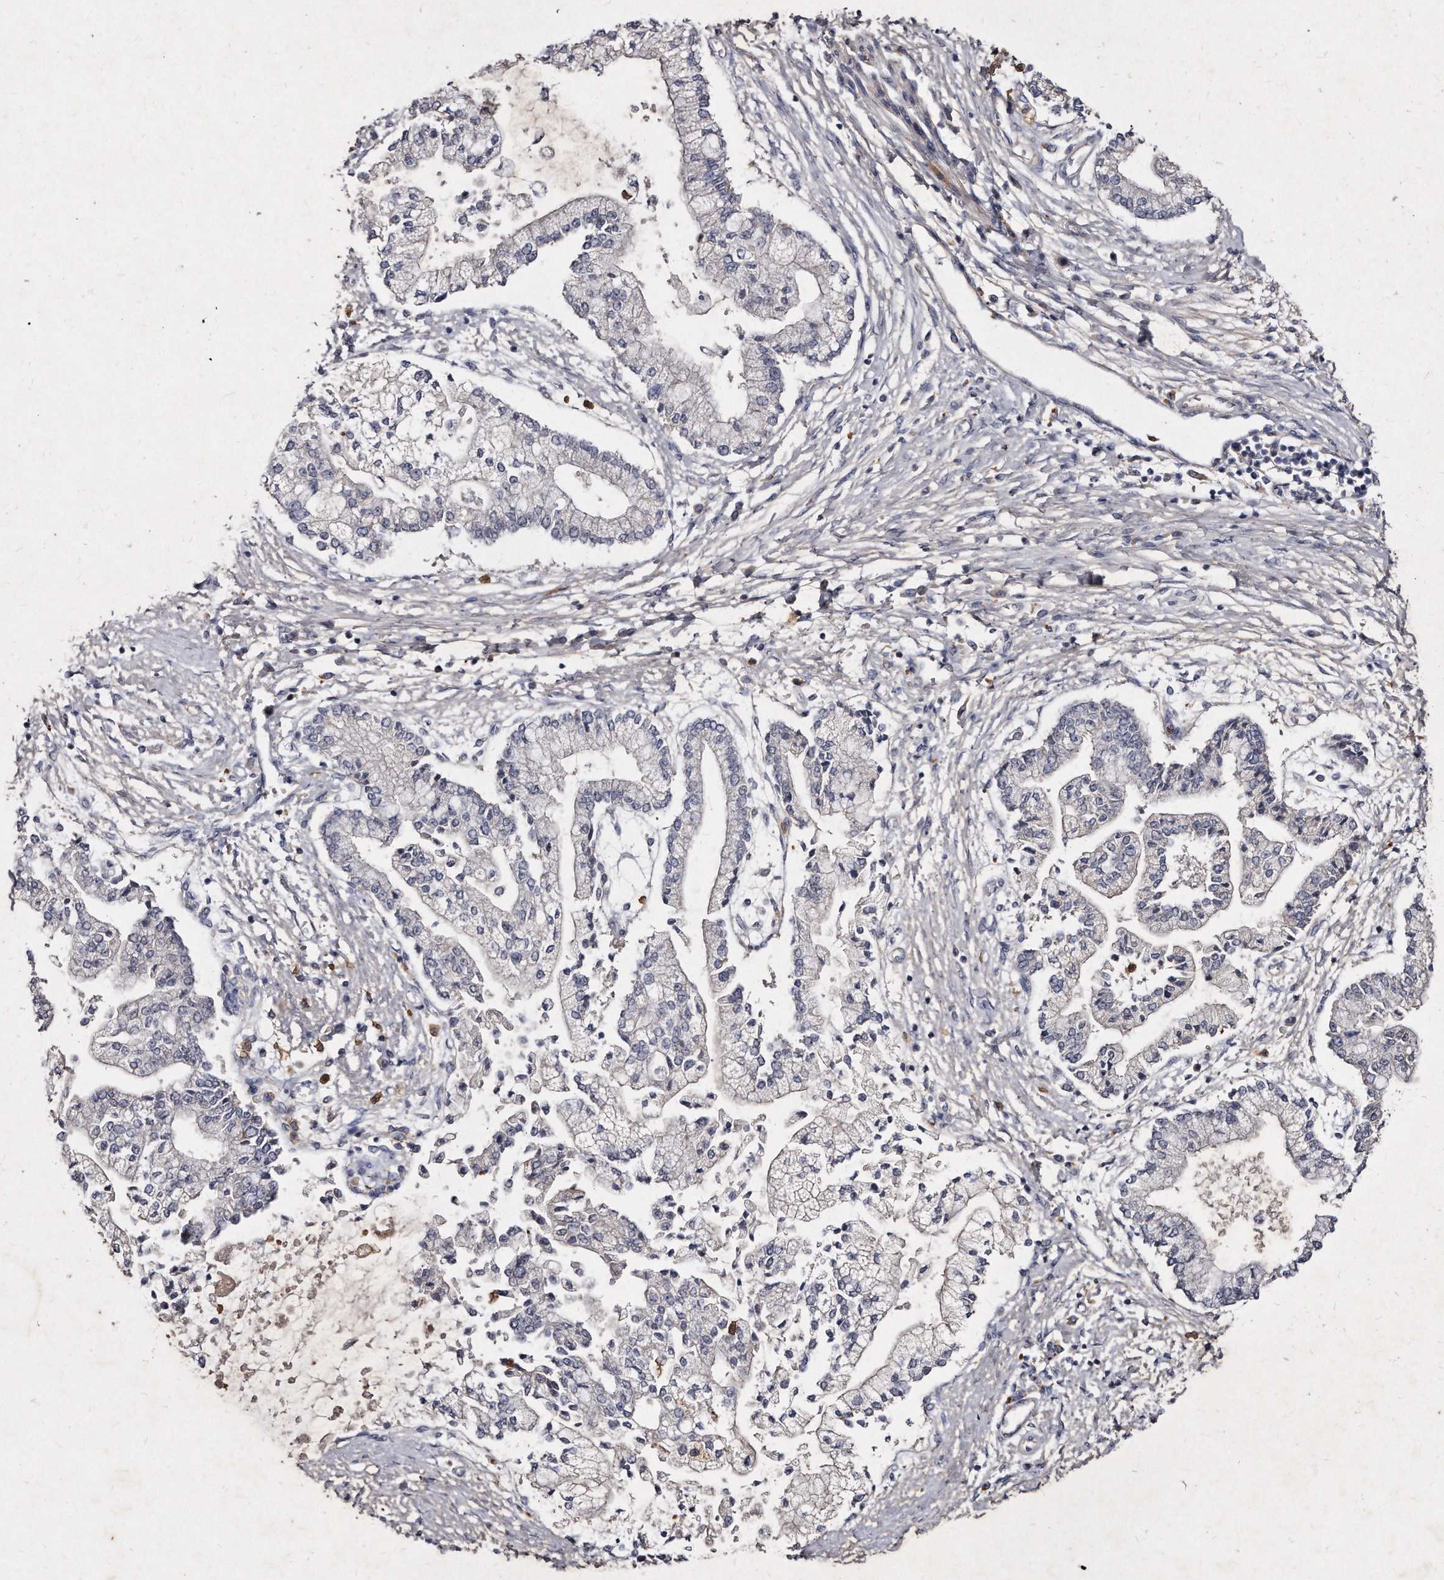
{"staining": {"intensity": "negative", "quantity": "none", "location": "none"}, "tissue": "liver cancer", "cell_type": "Tumor cells", "image_type": "cancer", "snomed": [{"axis": "morphology", "description": "Cholangiocarcinoma"}, {"axis": "topography", "description": "Liver"}], "caption": "DAB immunohistochemical staining of human liver cholangiocarcinoma reveals no significant expression in tumor cells. Nuclei are stained in blue.", "gene": "KLHDC3", "patient": {"sex": "male", "age": 50}}